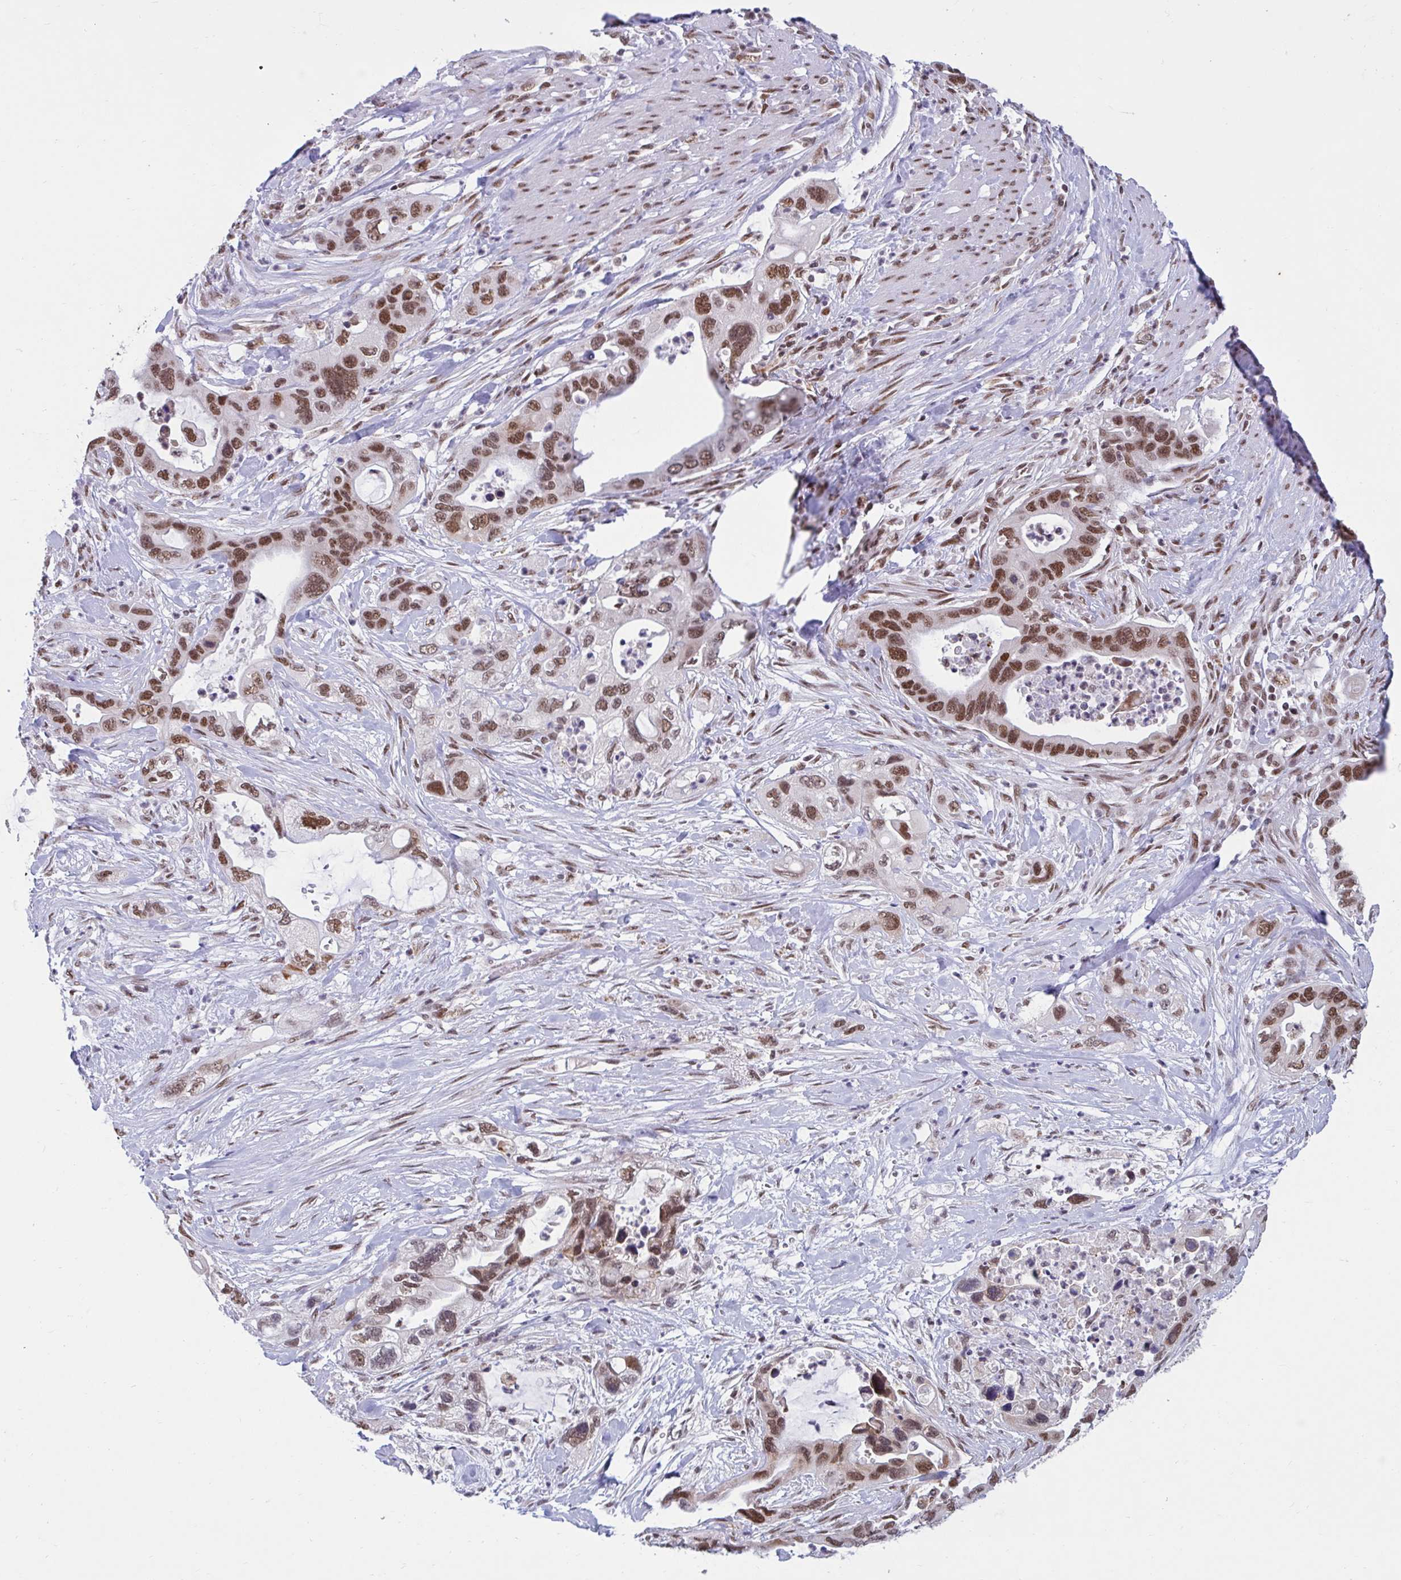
{"staining": {"intensity": "moderate", "quantity": ">75%", "location": "nuclear"}, "tissue": "pancreatic cancer", "cell_type": "Tumor cells", "image_type": "cancer", "snomed": [{"axis": "morphology", "description": "Adenocarcinoma, NOS"}, {"axis": "topography", "description": "Pancreas"}], "caption": "Immunohistochemical staining of human pancreatic cancer (adenocarcinoma) shows medium levels of moderate nuclear protein expression in approximately >75% of tumor cells.", "gene": "PHF10", "patient": {"sex": "female", "age": 71}}